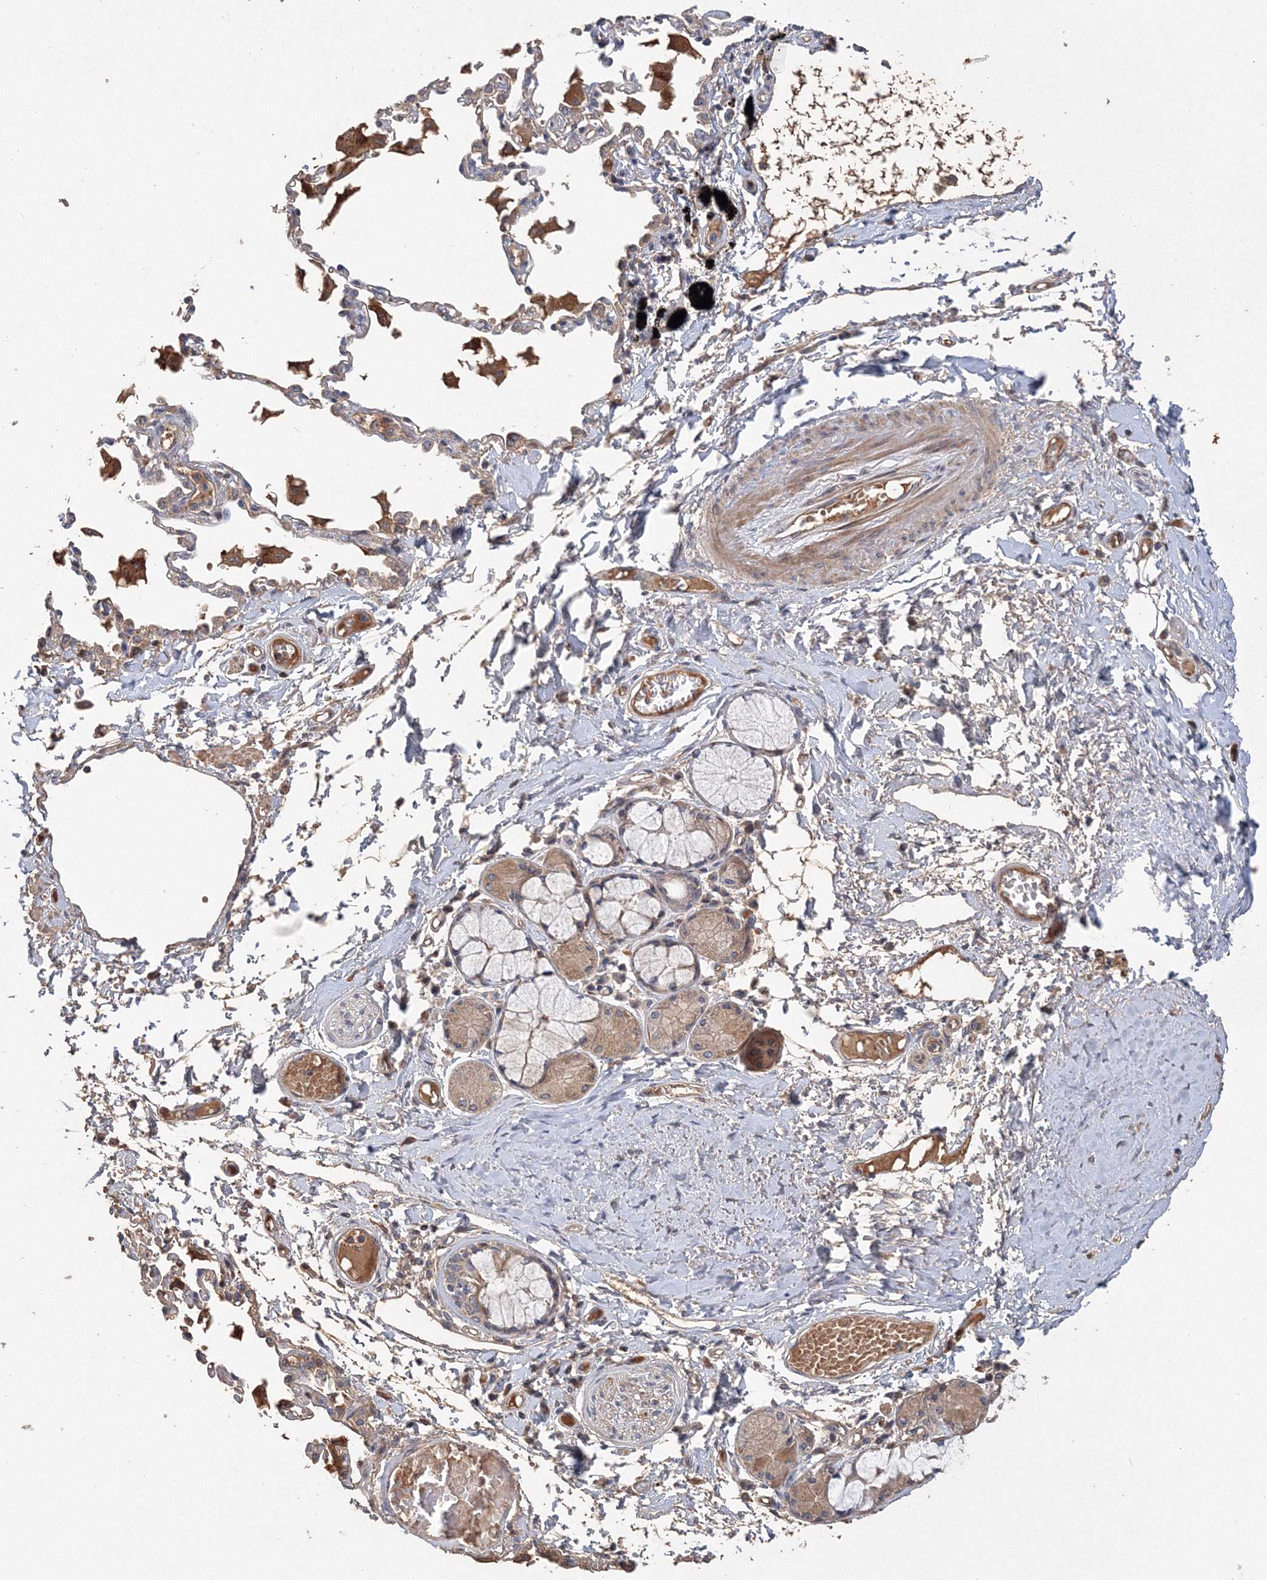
{"staining": {"intensity": "weak", "quantity": "<25%", "location": "cytoplasmic/membranous"}, "tissue": "adipose tissue", "cell_type": "Adipocytes", "image_type": "normal", "snomed": [{"axis": "morphology", "description": "Normal tissue, NOS"}, {"axis": "topography", "description": "Cartilage tissue"}, {"axis": "topography", "description": "Bronchus"}, {"axis": "topography", "description": "Lung"}, {"axis": "topography", "description": "Peripheral nerve tissue"}], "caption": "An image of human adipose tissue is negative for staining in adipocytes. Nuclei are stained in blue.", "gene": "GRINA", "patient": {"sex": "female", "age": 49}}